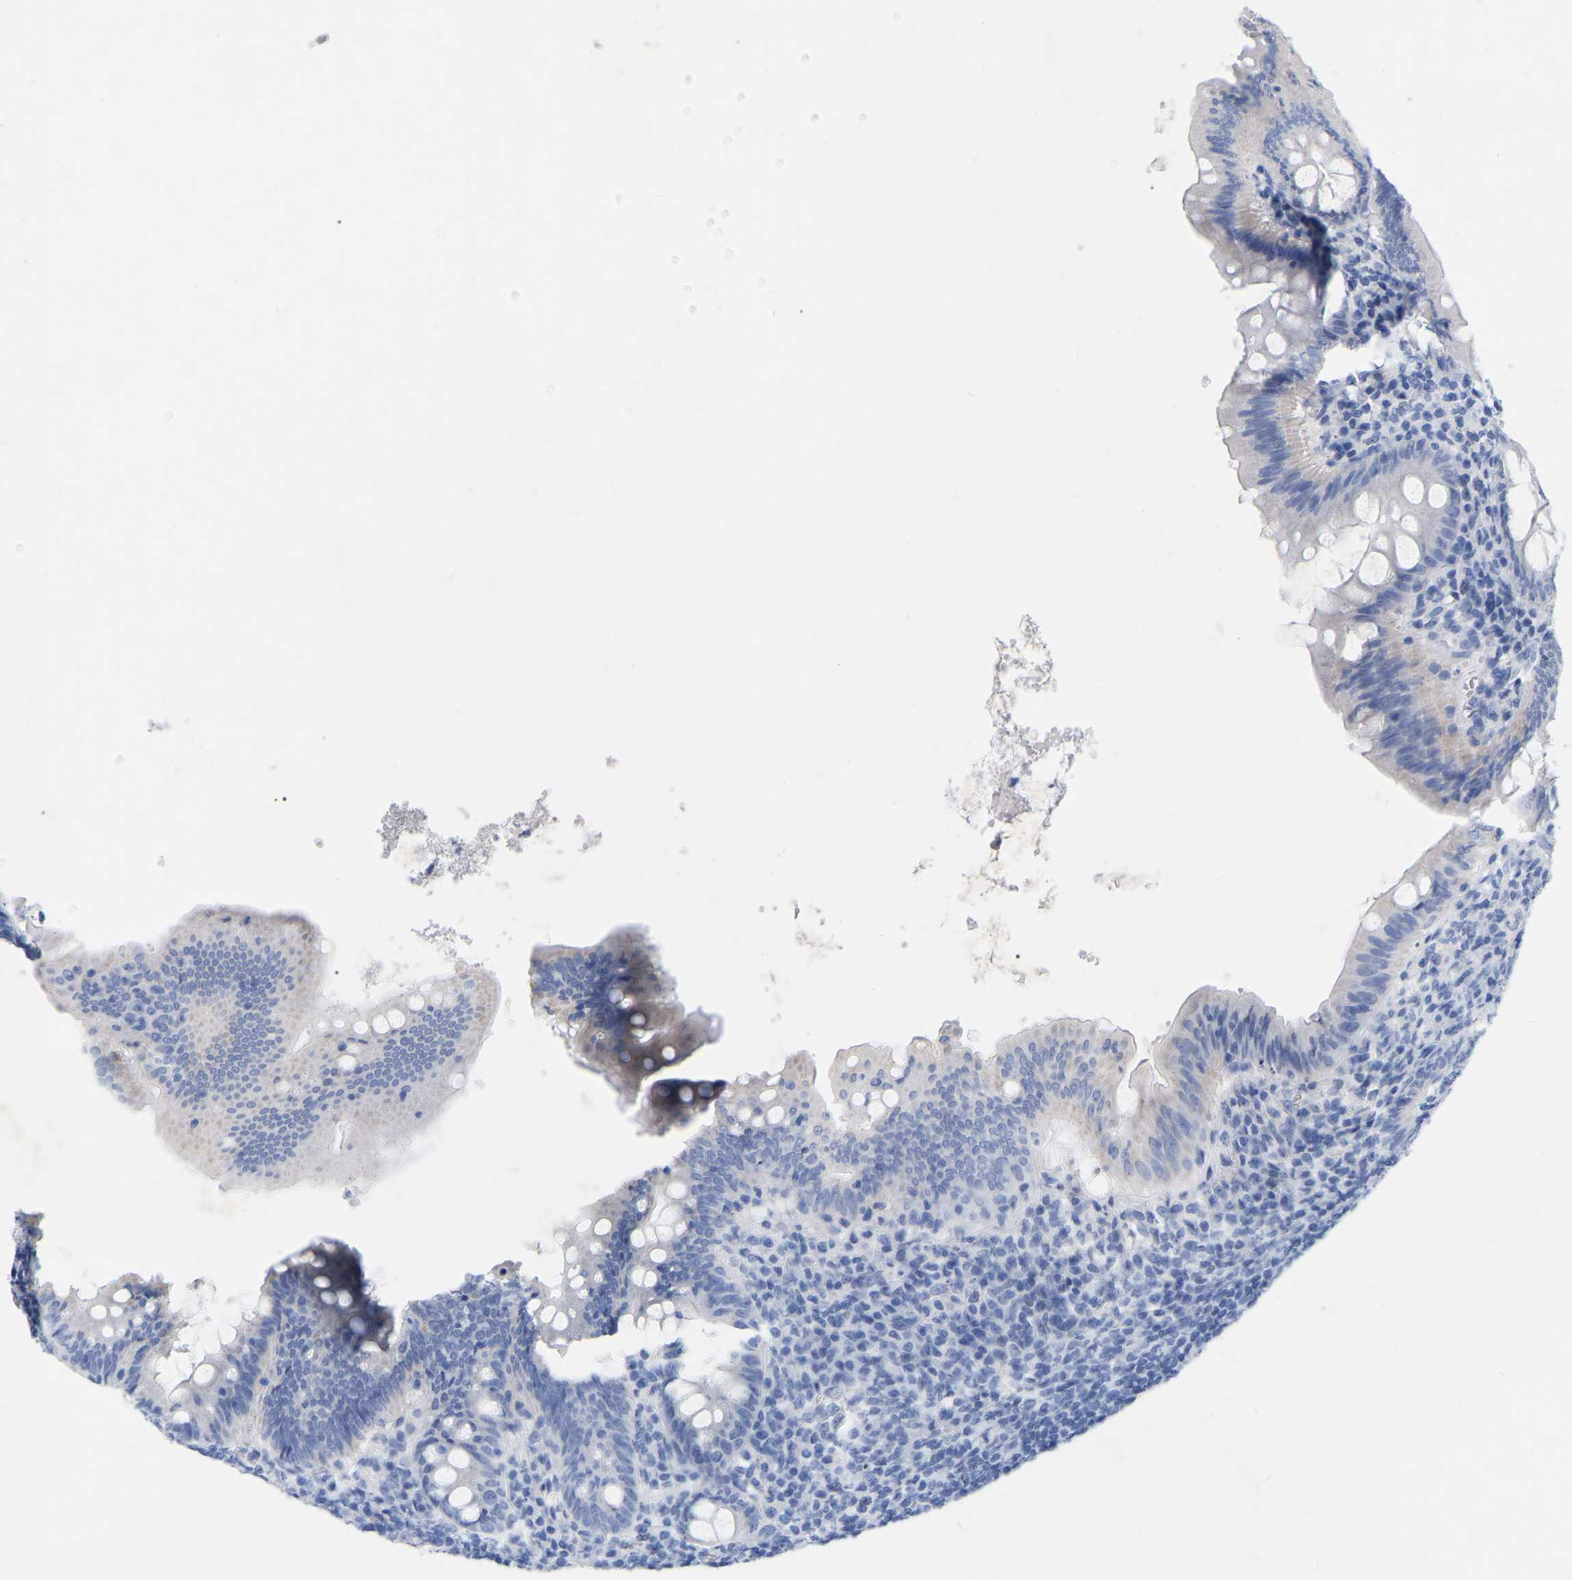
{"staining": {"intensity": "negative", "quantity": "none", "location": "none"}, "tissue": "appendix", "cell_type": "Glandular cells", "image_type": "normal", "snomed": [{"axis": "morphology", "description": "Normal tissue, NOS"}, {"axis": "topography", "description": "Appendix"}], "caption": "The image reveals no significant expression in glandular cells of appendix. Brightfield microscopy of immunohistochemistry (IHC) stained with DAB (brown) and hematoxylin (blue), captured at high magnification.", "gene": "ZNF629", "patient": {"sex": "male", "age": 56}}